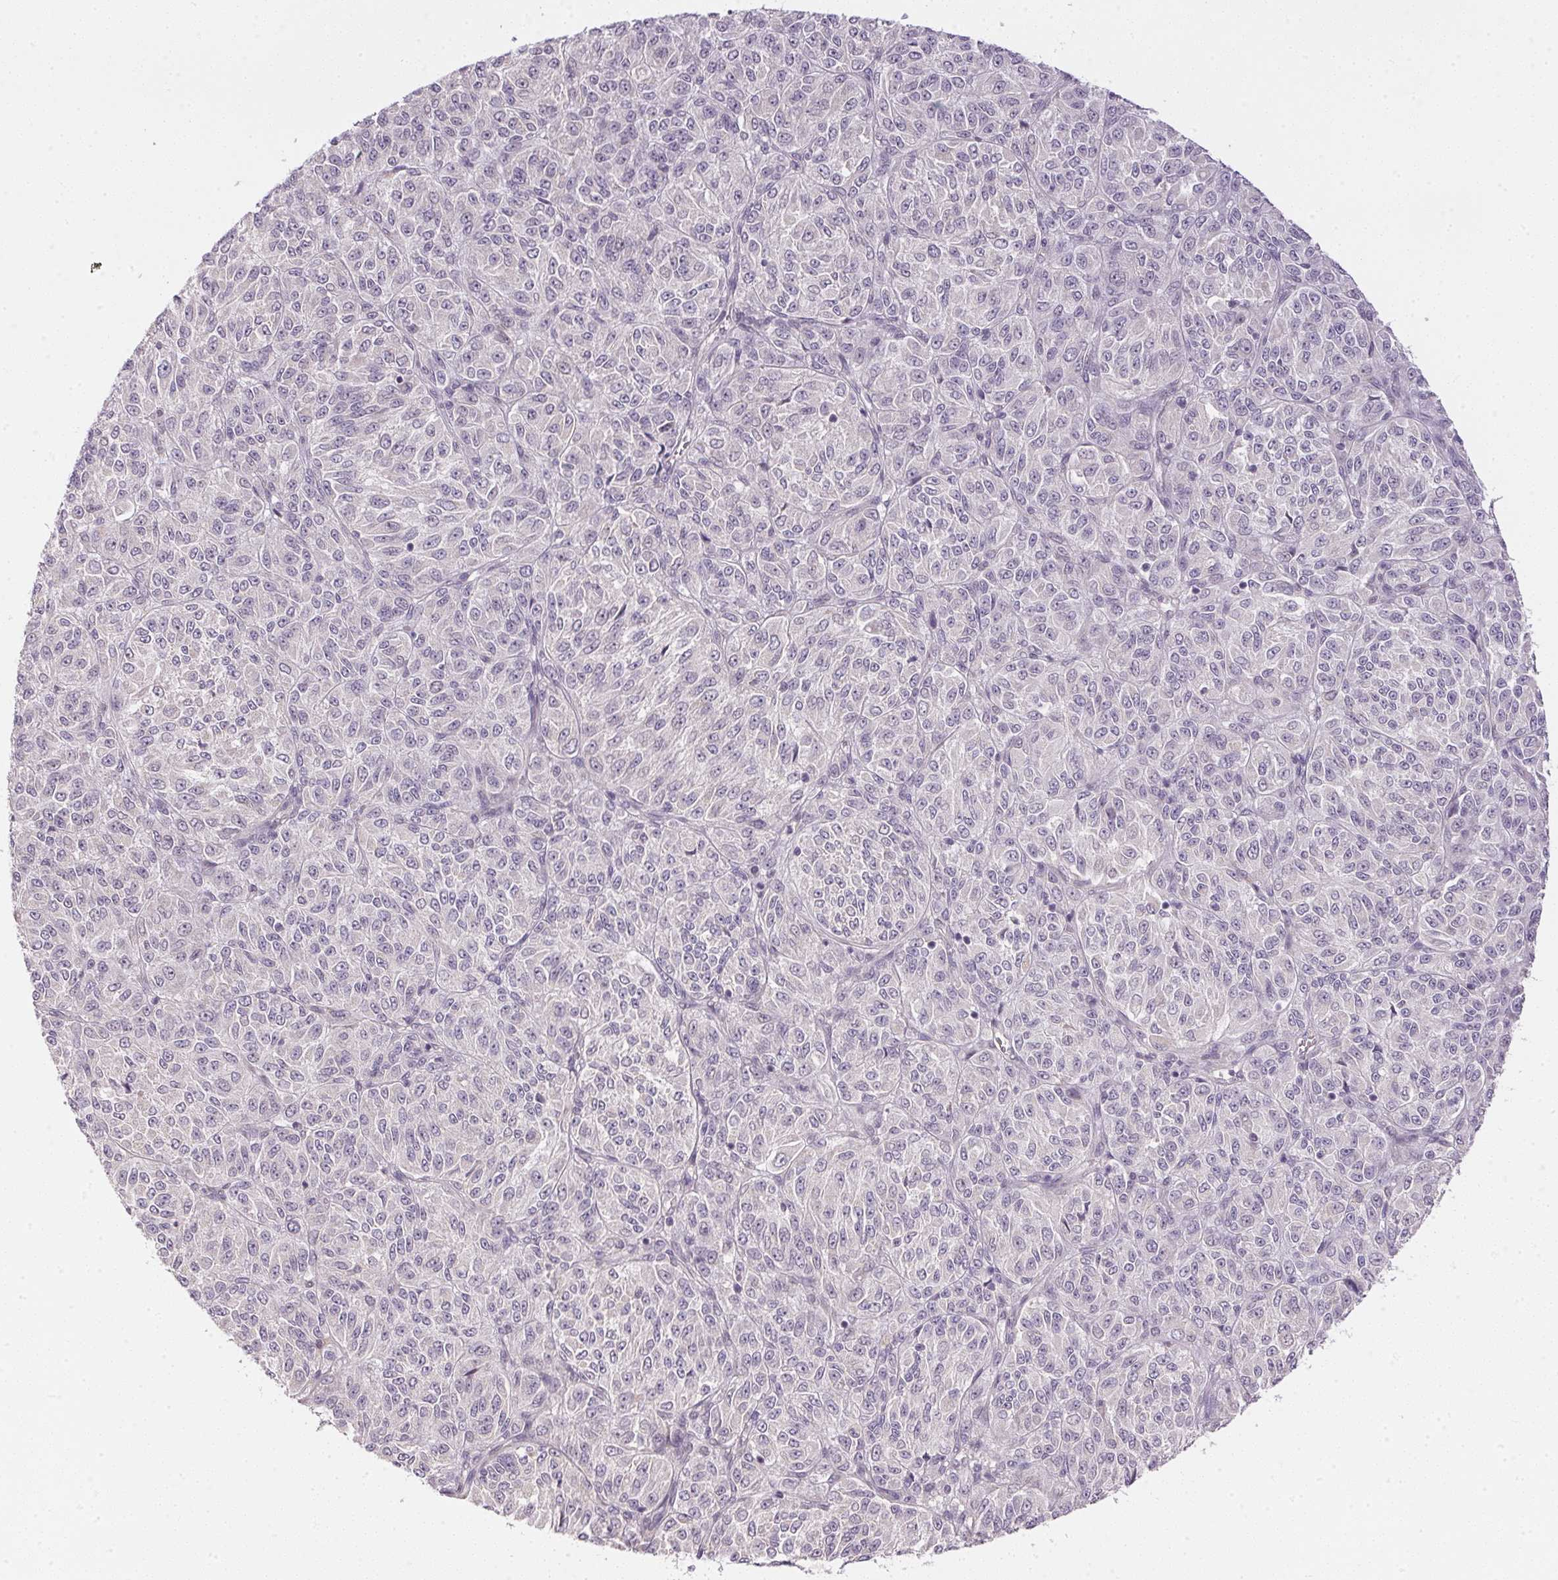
{"staining": {"intensity": "negative", "quantity": "none", "location": "none"}, "tissue": "melanoma", "cell_type": "Tumor cells", "image_type": "cancer", "snomed": [{"axis": "morphology", "description": "Malignant melanoma, Metastatic site"}, {"axis": "topography", "description": "Brain"}], "caption": "Melanoma stained for a protein using IHC demonstrates no expression tumor cells.", "gene": "TTC23L", "patient": {"sex": "female", "age": 56}}